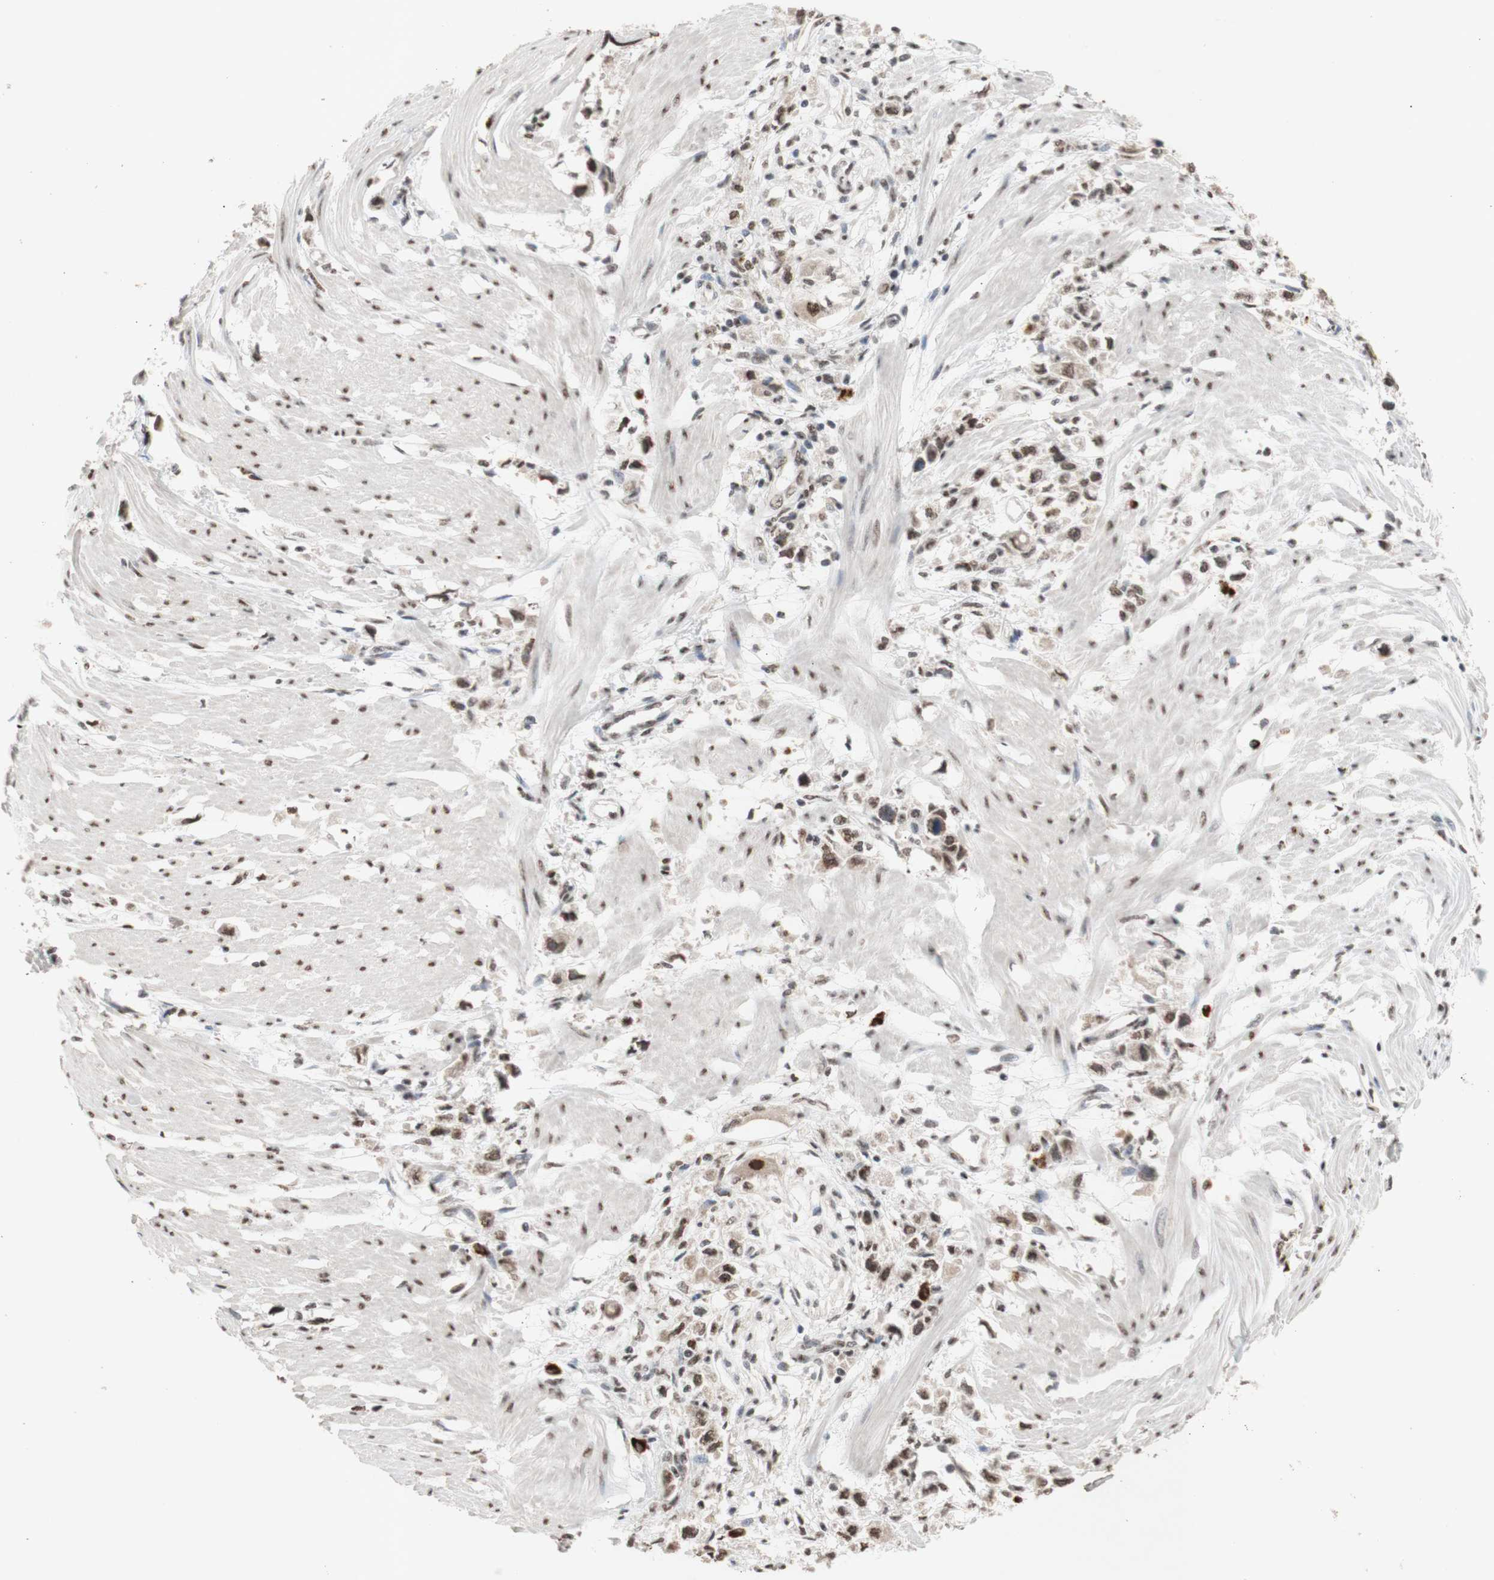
{"staining": {"intensity": "weak", "quantity": ">75%", "location": "nuclear"}, "tissue": "stomach cancer", "cell_type": "Tumor cells", "image_type": "cancer", "snomed": [{"axis": "morphology", "description": "Adenocarcinoma, NOS"}, {"axis": "topography", "description": "Stomach"}], "caption": "Human stomach cancer (adenocarcinoma) stained with a protein marker displays weak staining in tumor cells.", "gene": "SFPQ", "patient": {"sex": "female", "age": 59}}